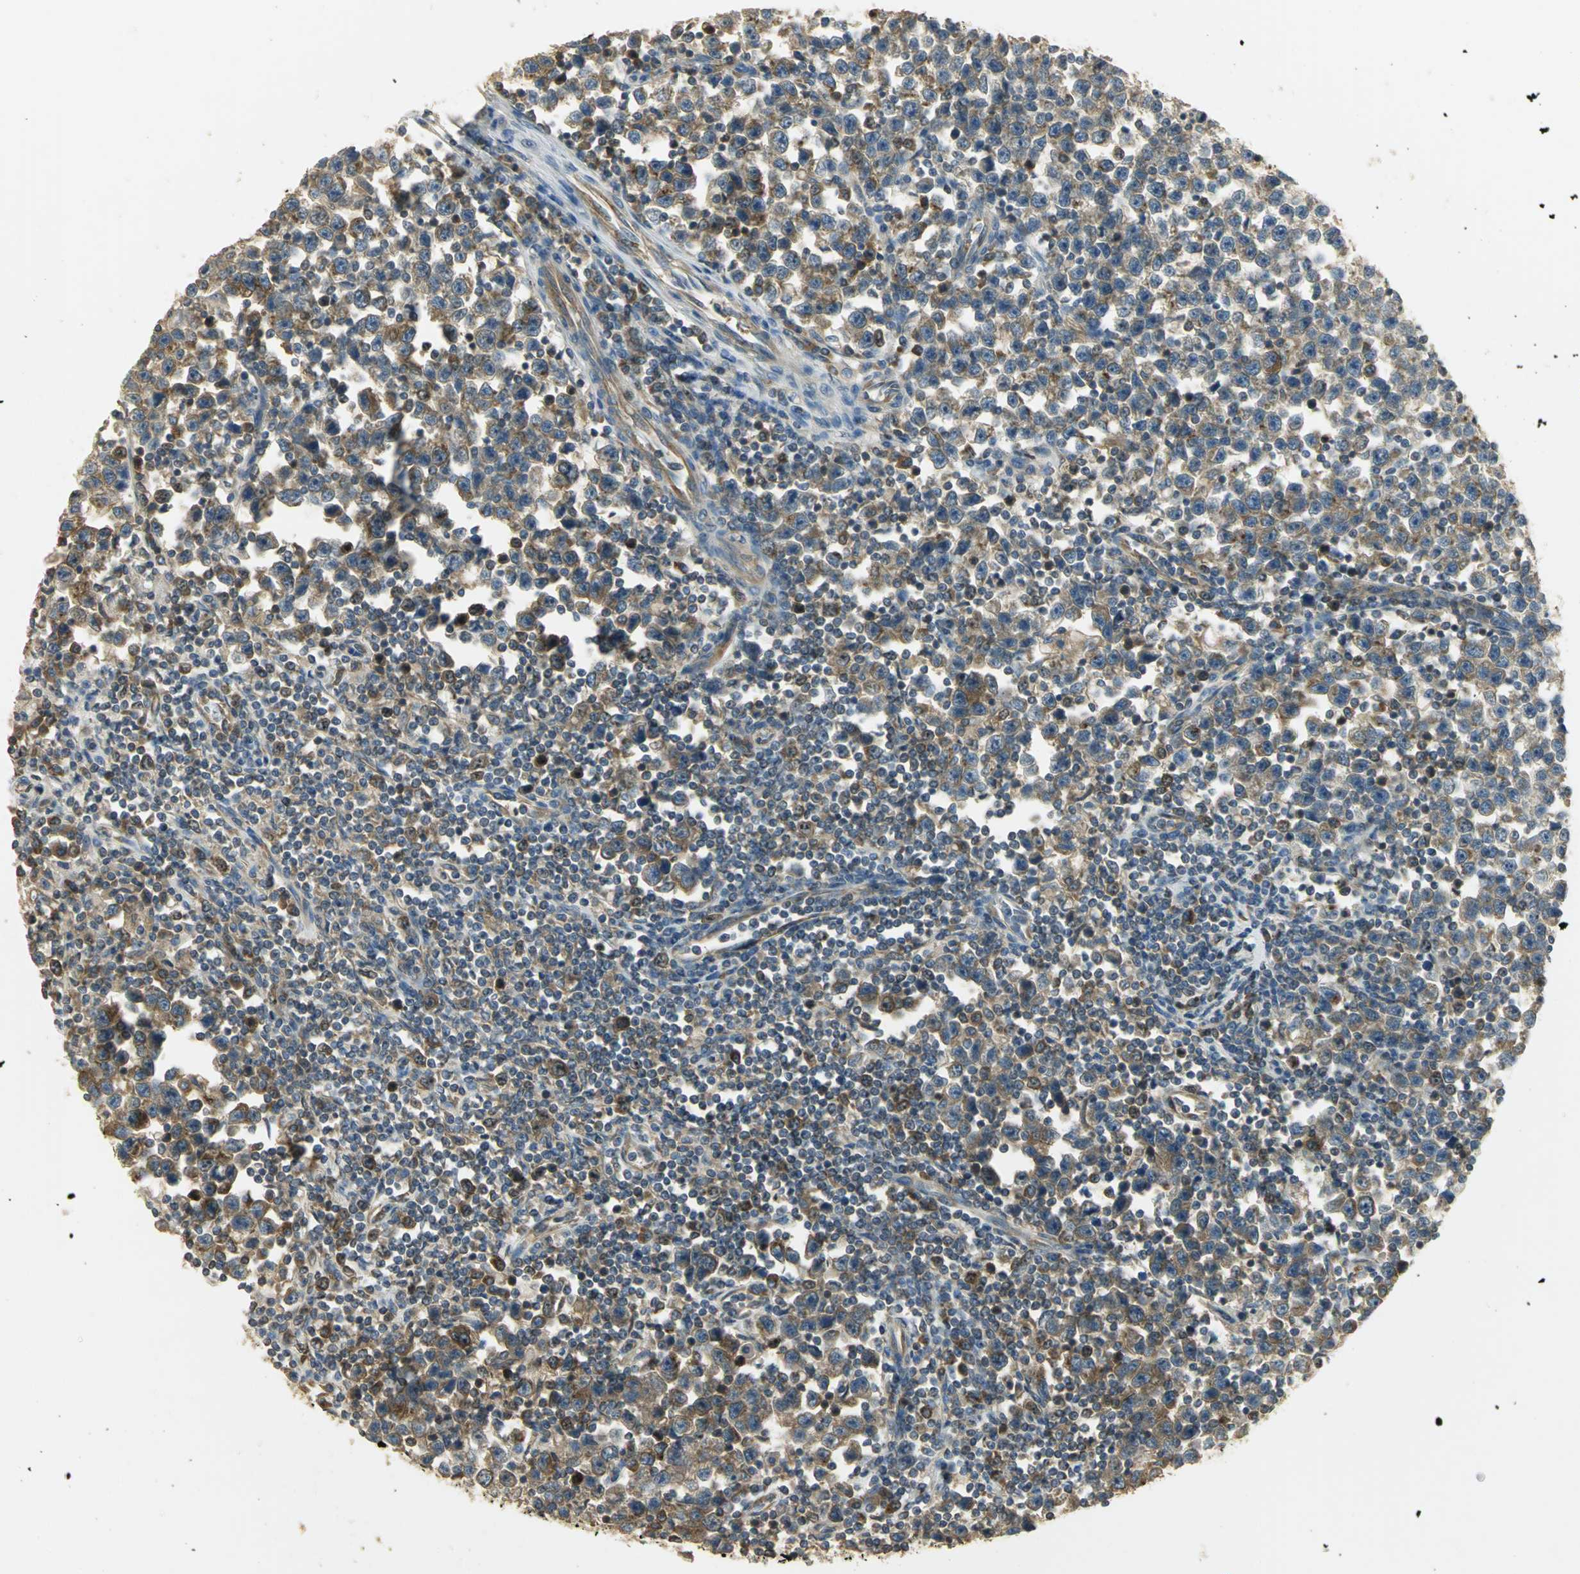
{"staining": {"intensity": "moderate", "quantity": ">75%", "location": "cytoplasmic/membranous"}, "tissue": "testis cancer", "cell_type": "Tumor cells", "image_type": "cancer", "snomed": [{"axis": "morphology", "description": "Seminoma, NOS"}, {"axis": "topography", "description": "Testis"}], "caption": "A brown stain labels moderate cytoplasmic/membranous expression of a protein in human testis cancer (seminoma) tumor cells.", "gene": "RARS1", "patient": {"sex": "male", "age": 43}}